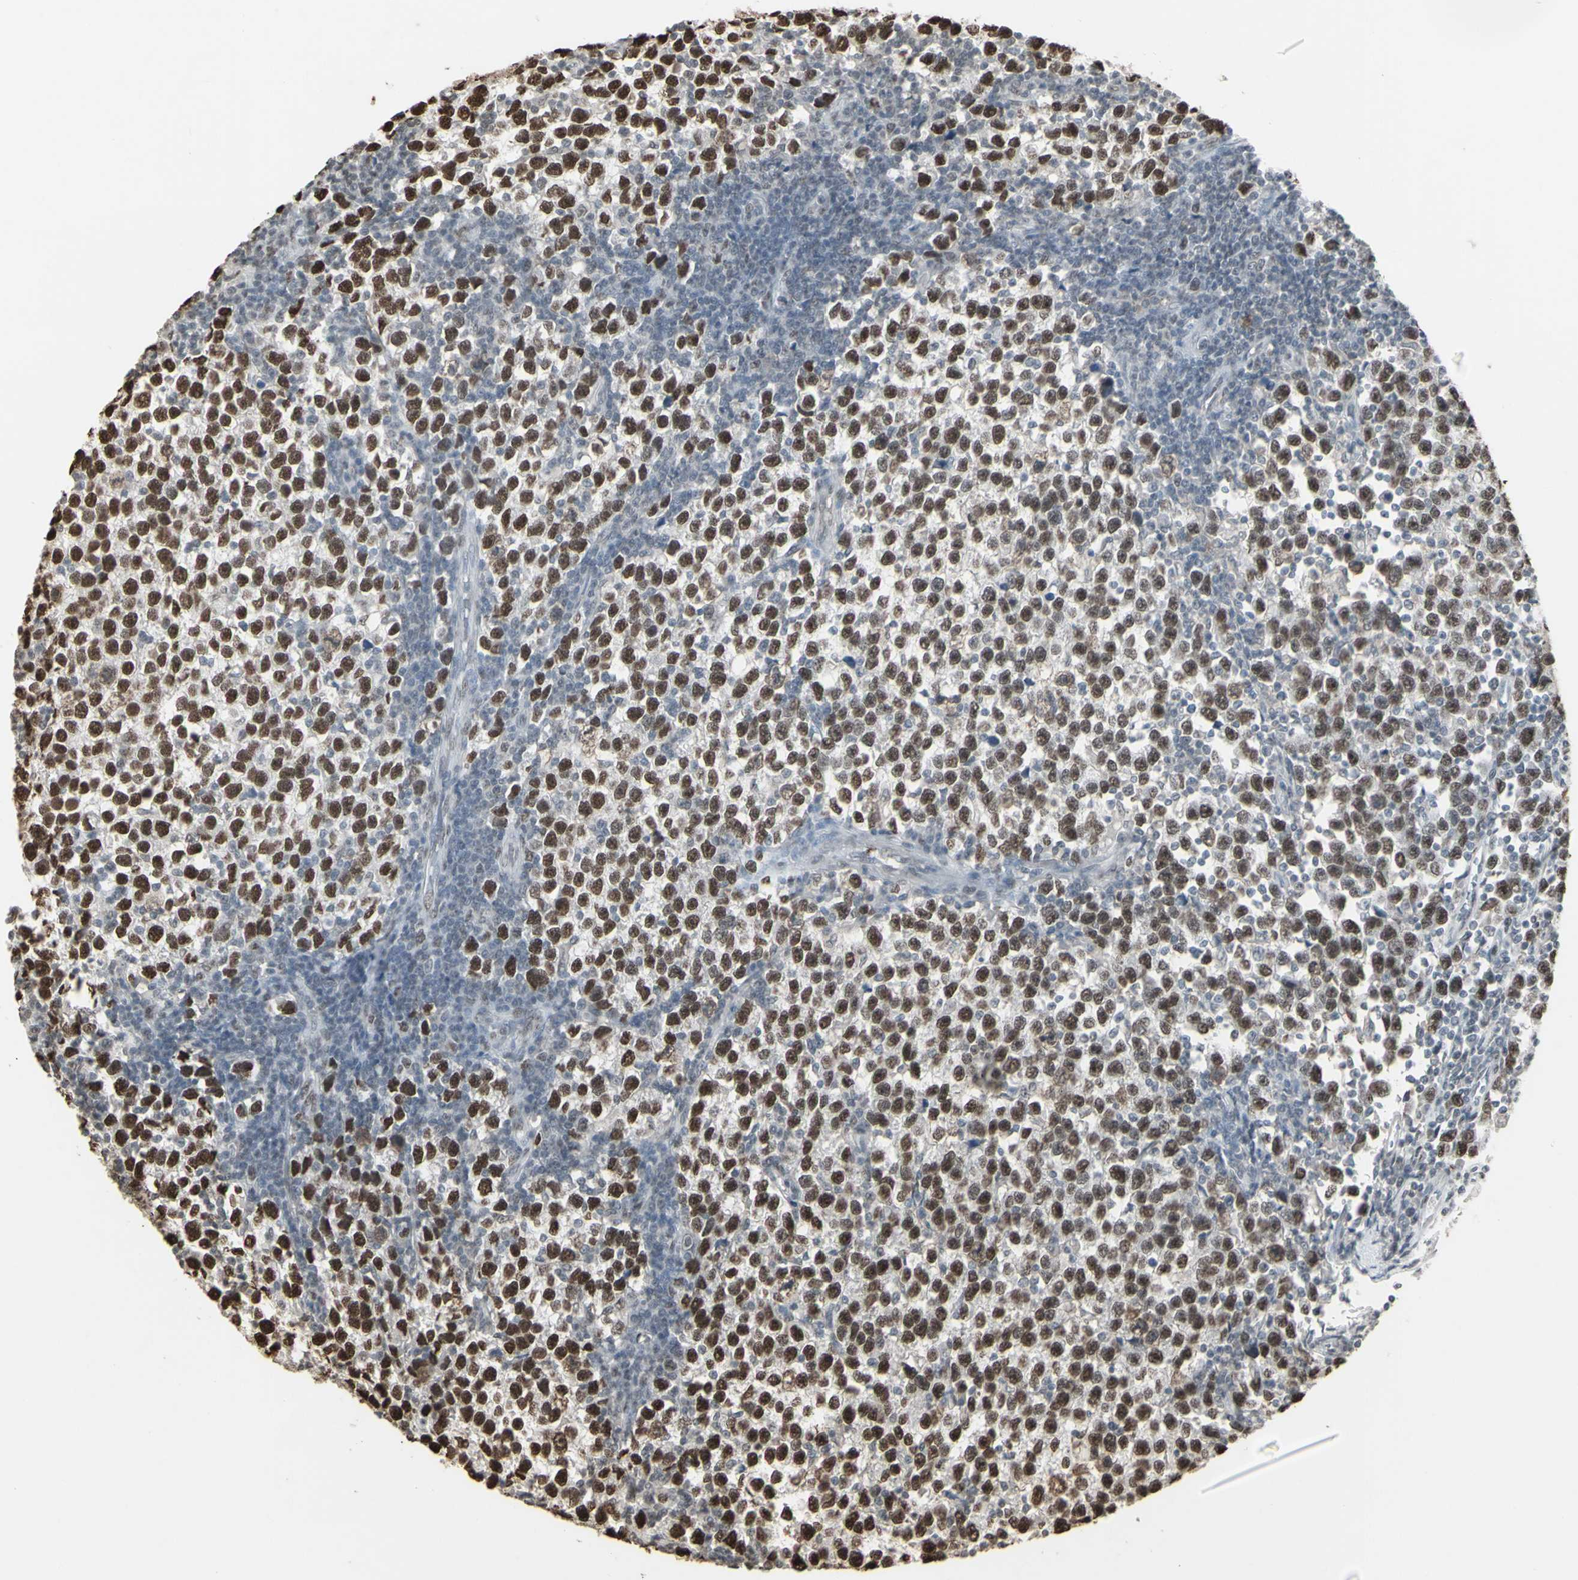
{"staining": {"intensity": "strong", "quantity": ">75%", "location": "nuclear"}, "tissue": "testis cancer", "cell_type": "Tumor cells", "image_type": "cancer", "snomed": [{"axis": "morphology", "description": "Seminoma, NOS"}, {"axis": "topography", "description": "Testis"}], "caption": "Protein analysis of testis cancer (seminoma) tissue displays strong nuclear expression in approximately >75% of tumor cells.", "gene": "TRIM28", "patient": {"sex": "male", "age": 43}}